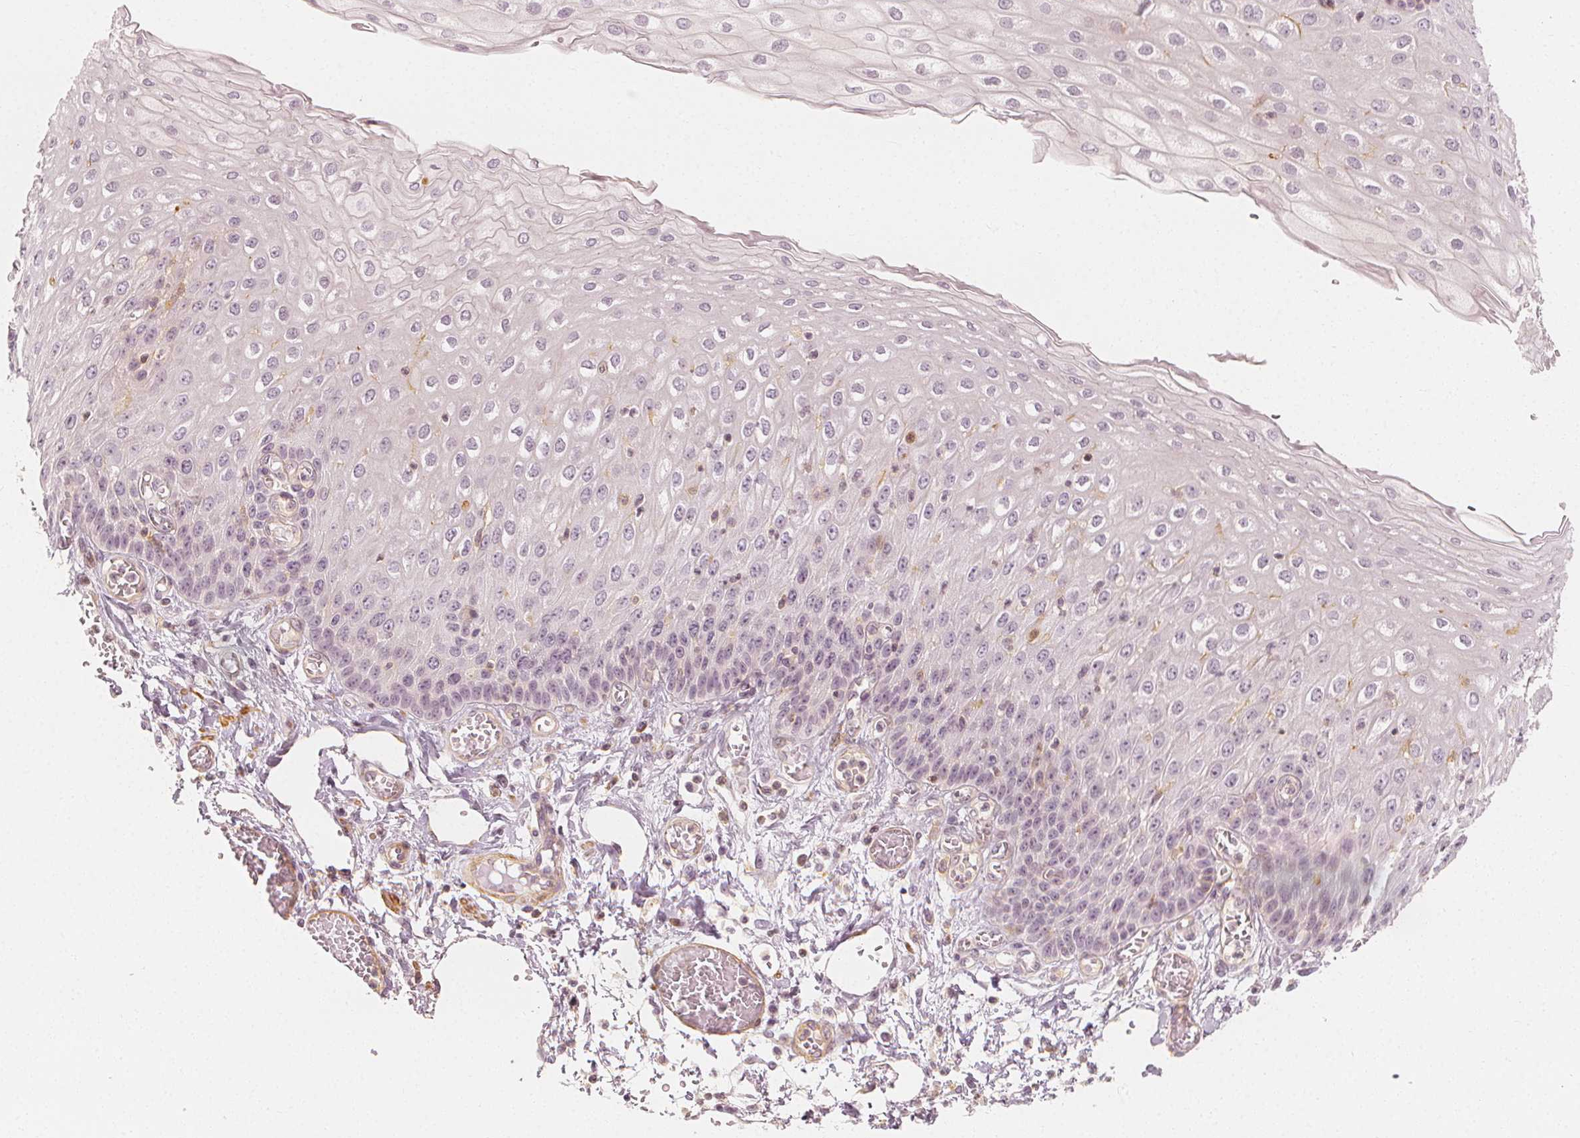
{"staining": {"intensity": "weak", "quantity": "<25%", "location": "cytoplasmic/membranous"}, "tissue": "esophagus", "cell_type": "Squamous epithelial cells", "image_type": "normal", "snomed": [{"axis": "morphology", "description": "Normal tissue, NOS"}, {"axis": "morphology", "description": "Adenocarcinoma, NOS"}, {"axis": "topography", "description": "Esophagus"}], "caption": "A micrograph of human esophagus is negative for staining in squamous epithelial cells.", "gene": "ARHGAP26", "patient": {"sex": "male", "age": 81}}